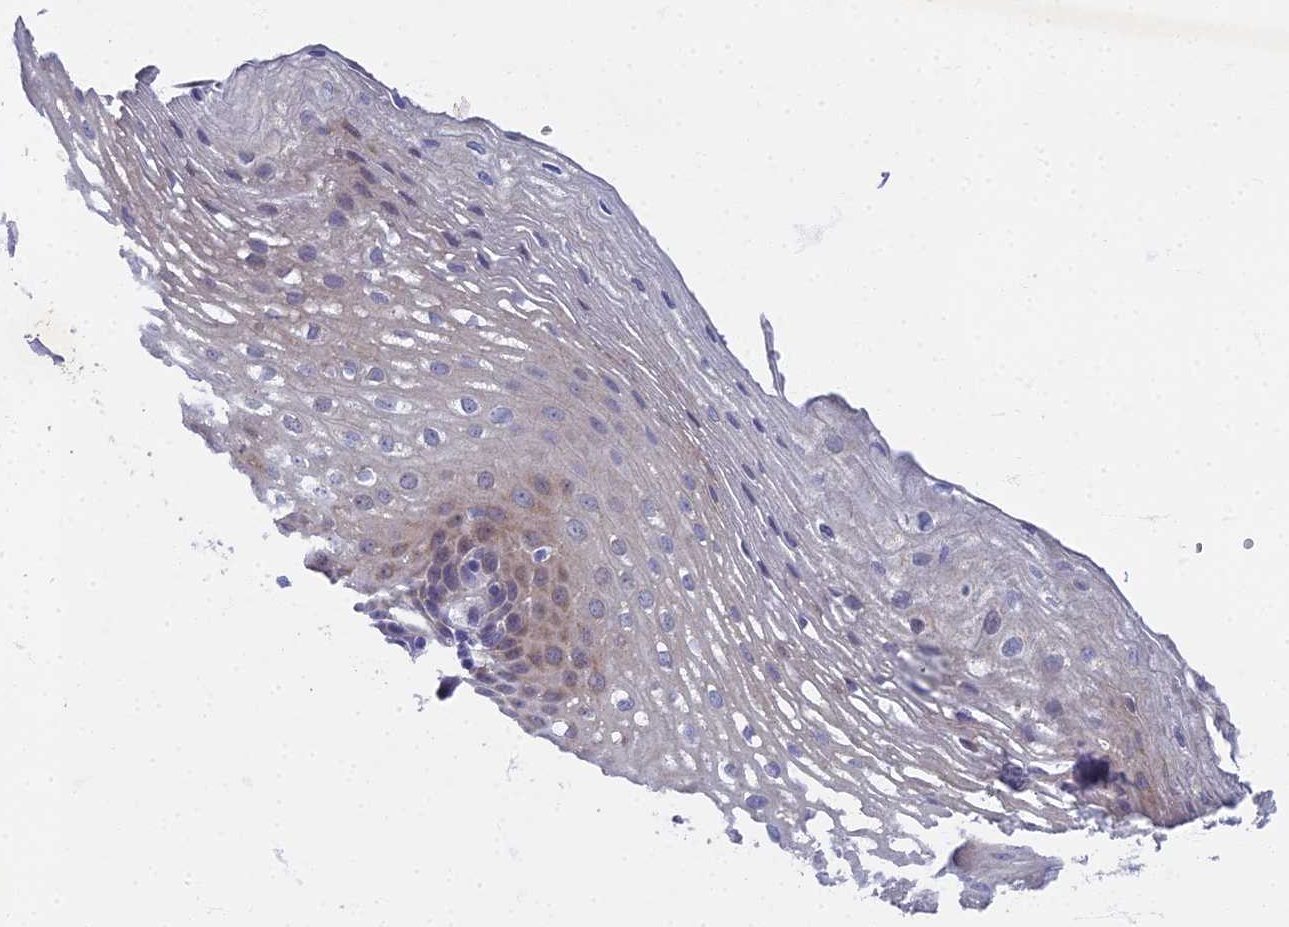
{"staining": {"intensity": "weak", "quantity": "<25%", "location": "cytoplasmic/membranous"}, "tissue": "esophagus", "cell_type": "Squamous epithelial cells", "image_type": "normal", "snomed": [{"axis": "morphology", "description": "Normal tissue, NOS"}, {"axis": "topography", "description": "Esophagus"}], "caption": "Immunohistochemistry histopathology image of benign esophagus: human esophagus stained with DAB demonstrates no significant protein positivity in squamous epithelial cells.", "gene": "SPIN4", "patient": {"sex": "female", "age": 66}}